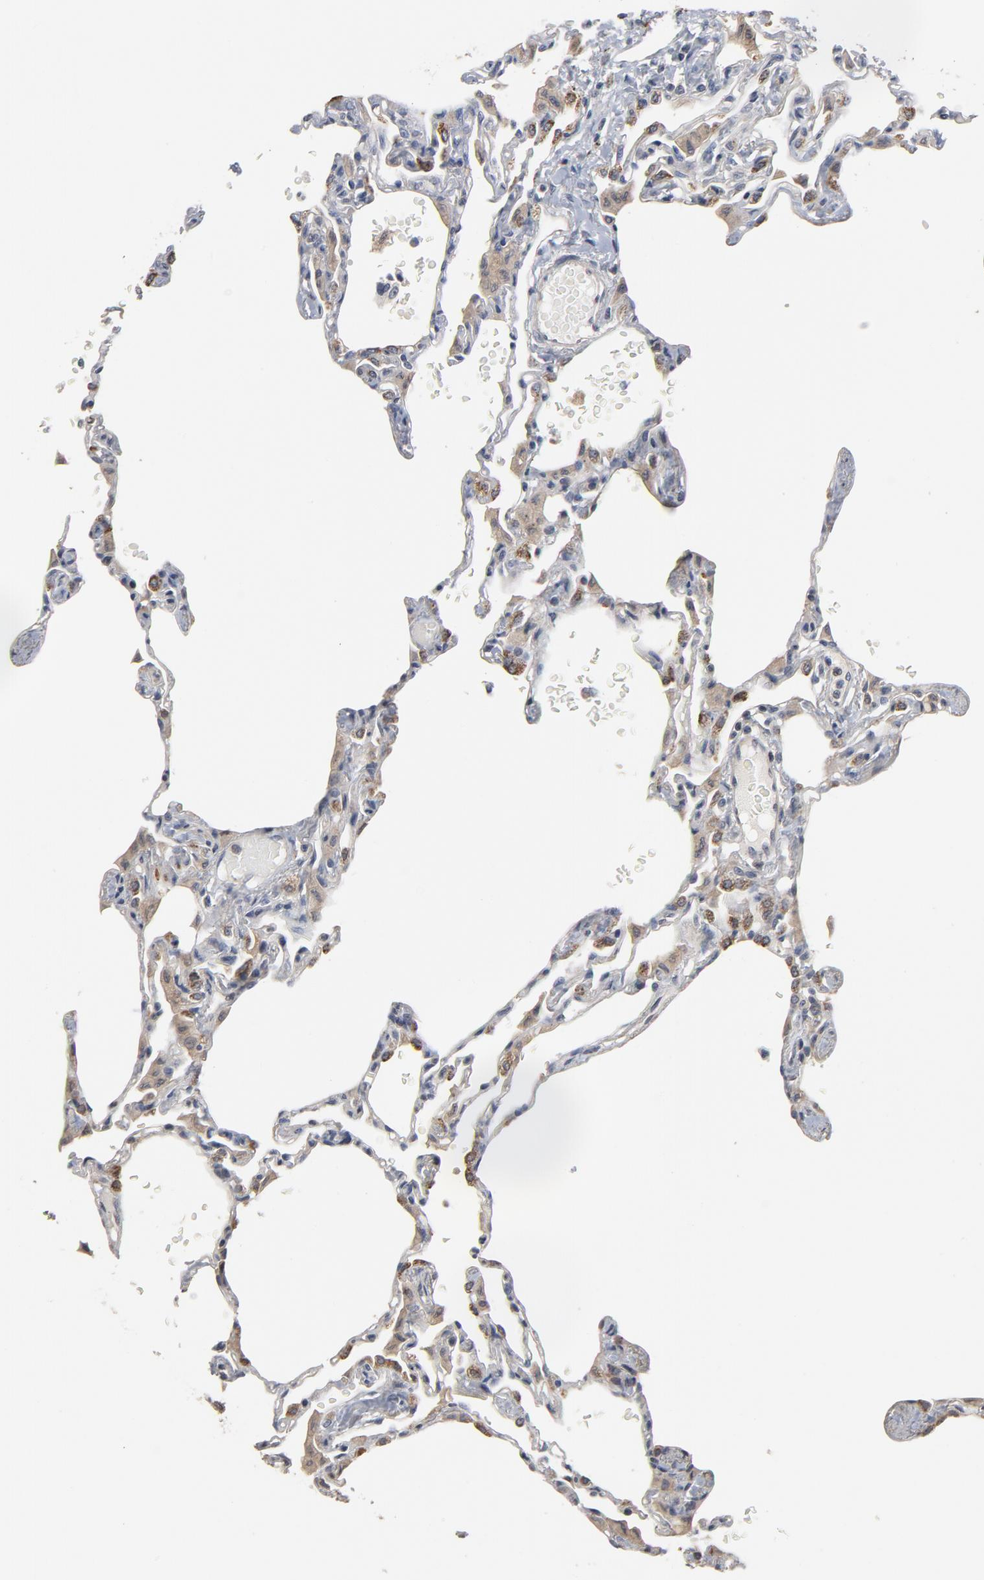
{"staining": {"intensity": "strong", "quantity": "<25%", "location": "cytoplasmic/membranous"}, "tissue": "lung", "cell_type": "Alveolar cells", "image_type": "normal", "snomed": [{"axis": "morphology", "description": "Normal tissue, NOS"}, {"axis": "topography", "description": "Lung"}], "caption": "Protein expression analysis of unremarkable human lung reveals strong cytoplasmic/membranous expression in approximately <25% of alveolar cells.", "gene": "PPP1R1B", "patient": {"sex": "female", "age": 49}}